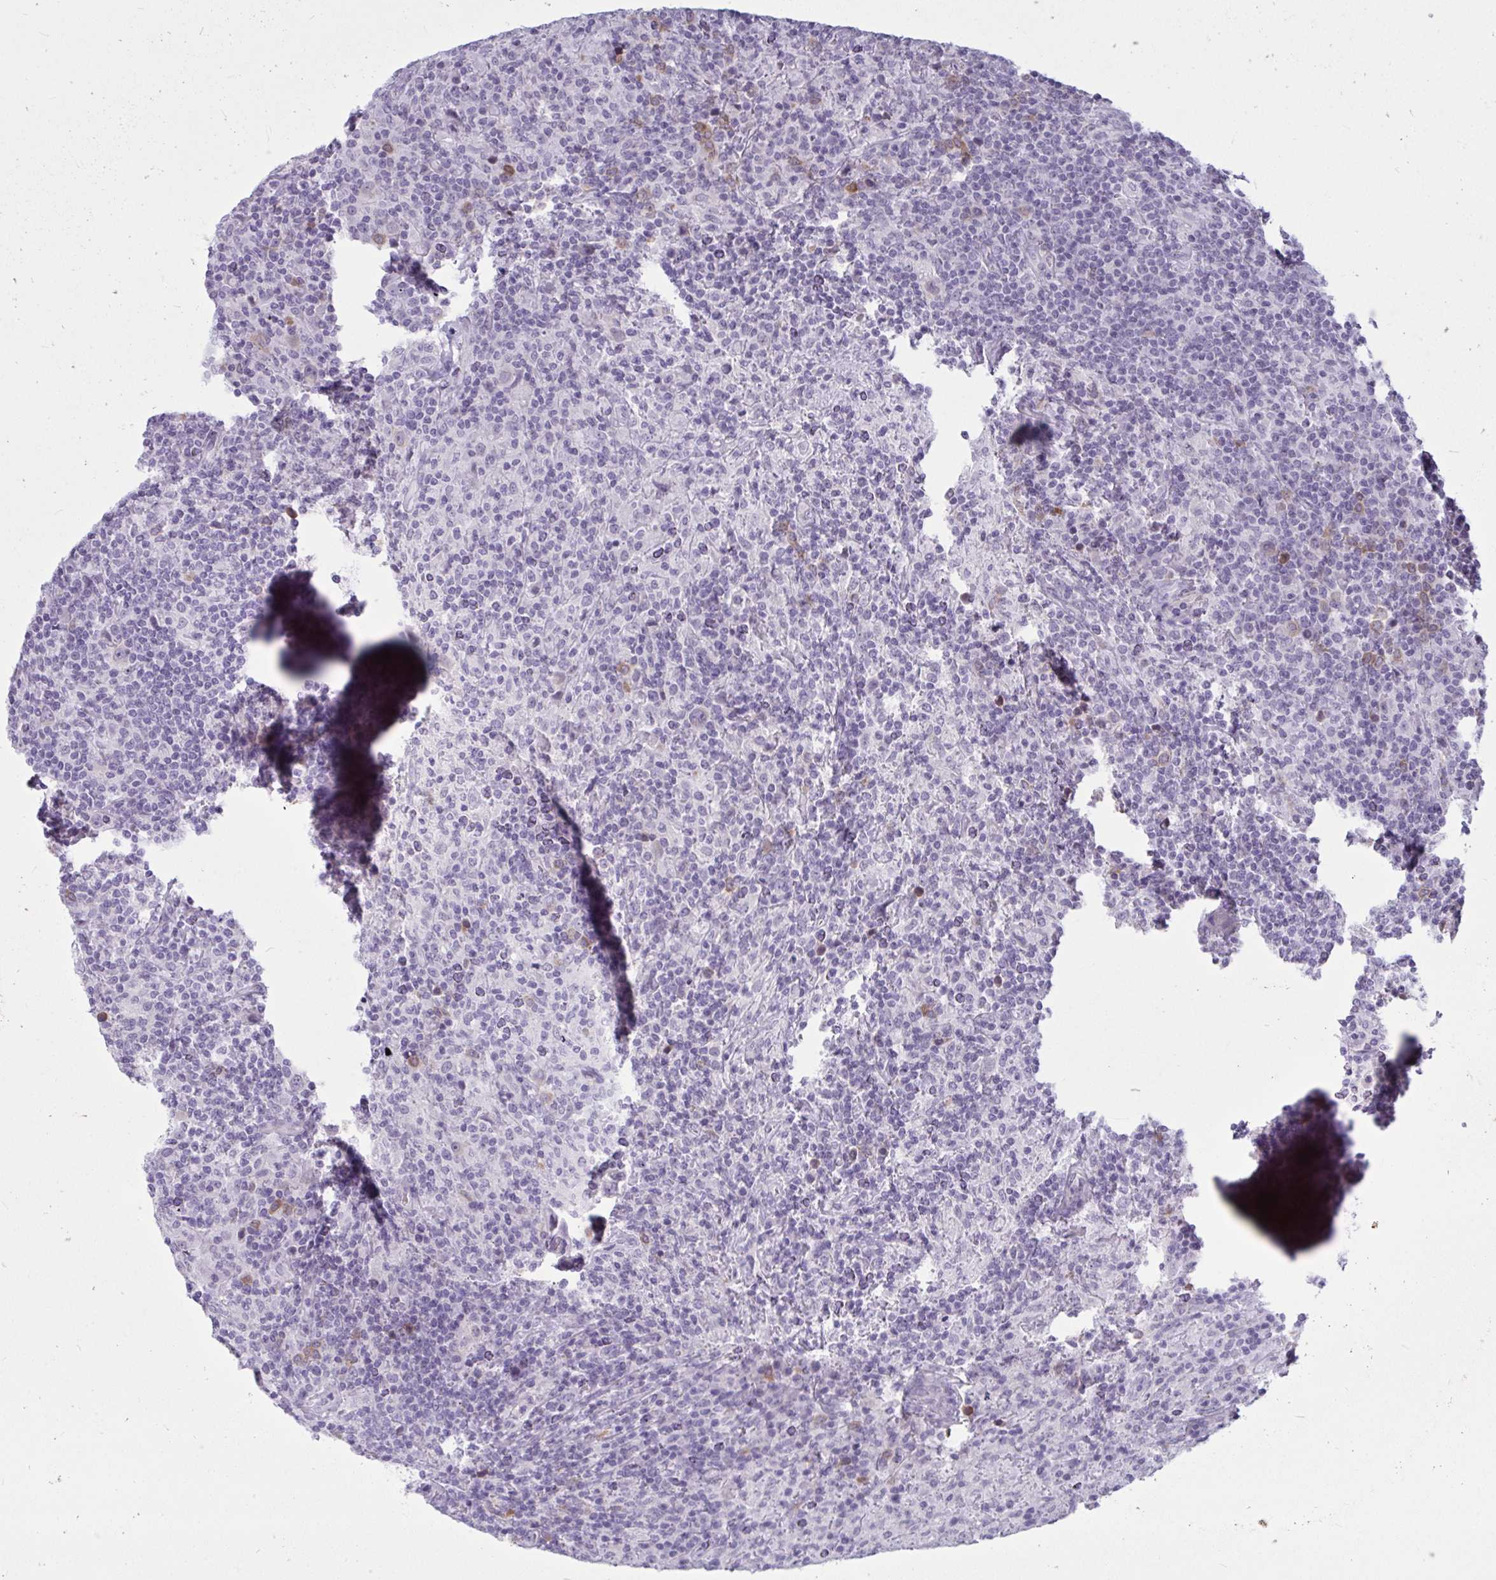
{"staining": {"intensity": "negative", "quantity": "none", "location": "none"}, "tissue": "lymphoma", "cell_type": "Tumor cells", "image_type": "cancer", "snomed": [{"axis": "morphology", "description": "Hodgkin's disease, NOS"}, {"axis": "topography", "description": "Lymph node"}], "caption": "Tumor cells show no significant positivity in Hodgkin's disease.", "gene": "TBC1D4", "patient": {"sex": "male", "age": 70}}